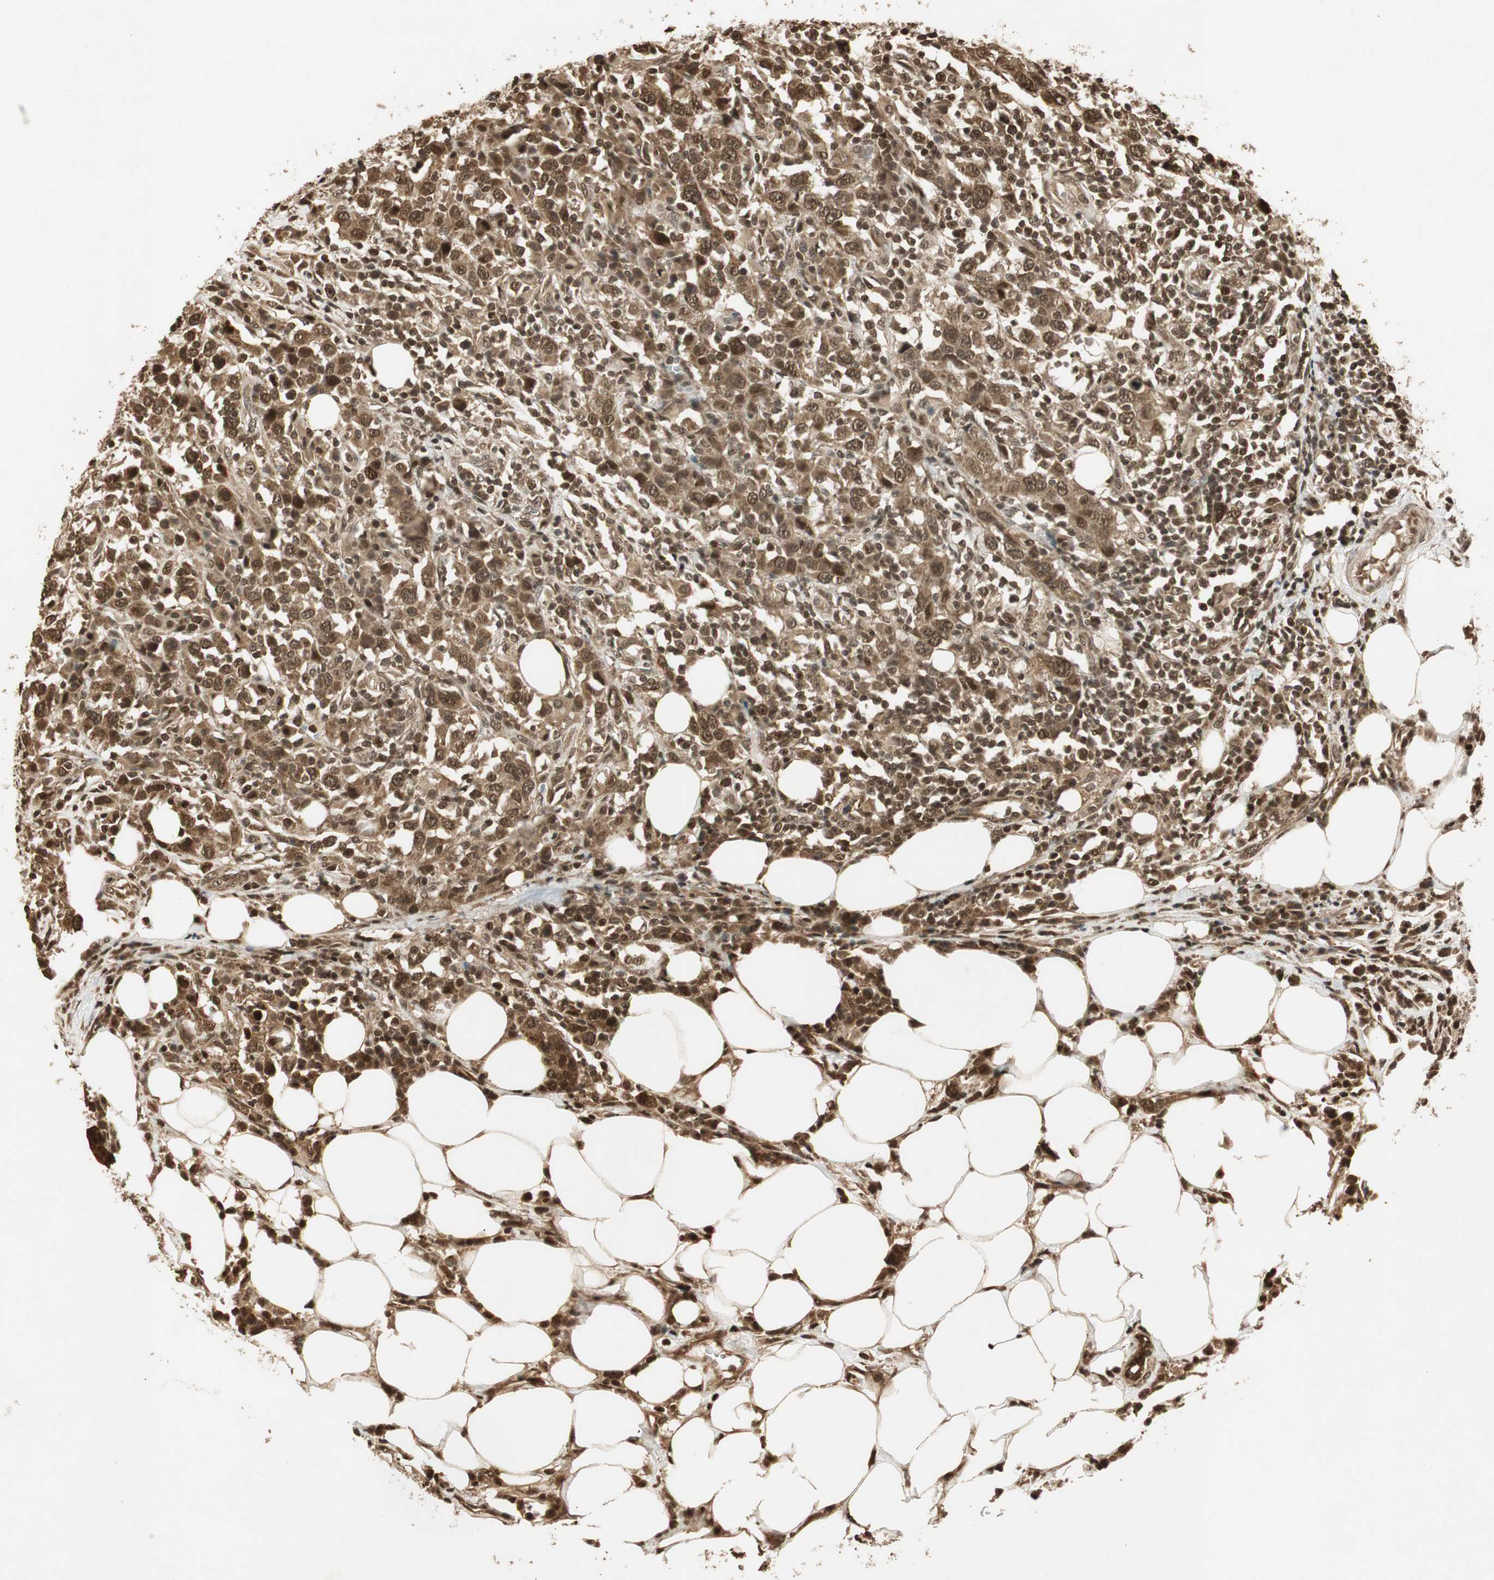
{"staining": {"intensity": "strong", "quantity": ">75%", "location": "cytoplasmic/membranous,nuclear"}, "tissue": "urothelial cancer", "cell_type": "Tumor cells", "image_type": "cancer", "snomed": [{"axis": "morphology", "description": "Urothelial carcinoma, High grade"}, {"axis": "topography", "description": "Urinary bladder"}], "caption": "Tumor cells exhibit high levels of strong cytoplasmic/membranous and nuclear positivity in about >75% of cells in human high-grade urothelial carcinoma.", "gene": "RPA3", "patient": {"sex": "male", "age": 61}}